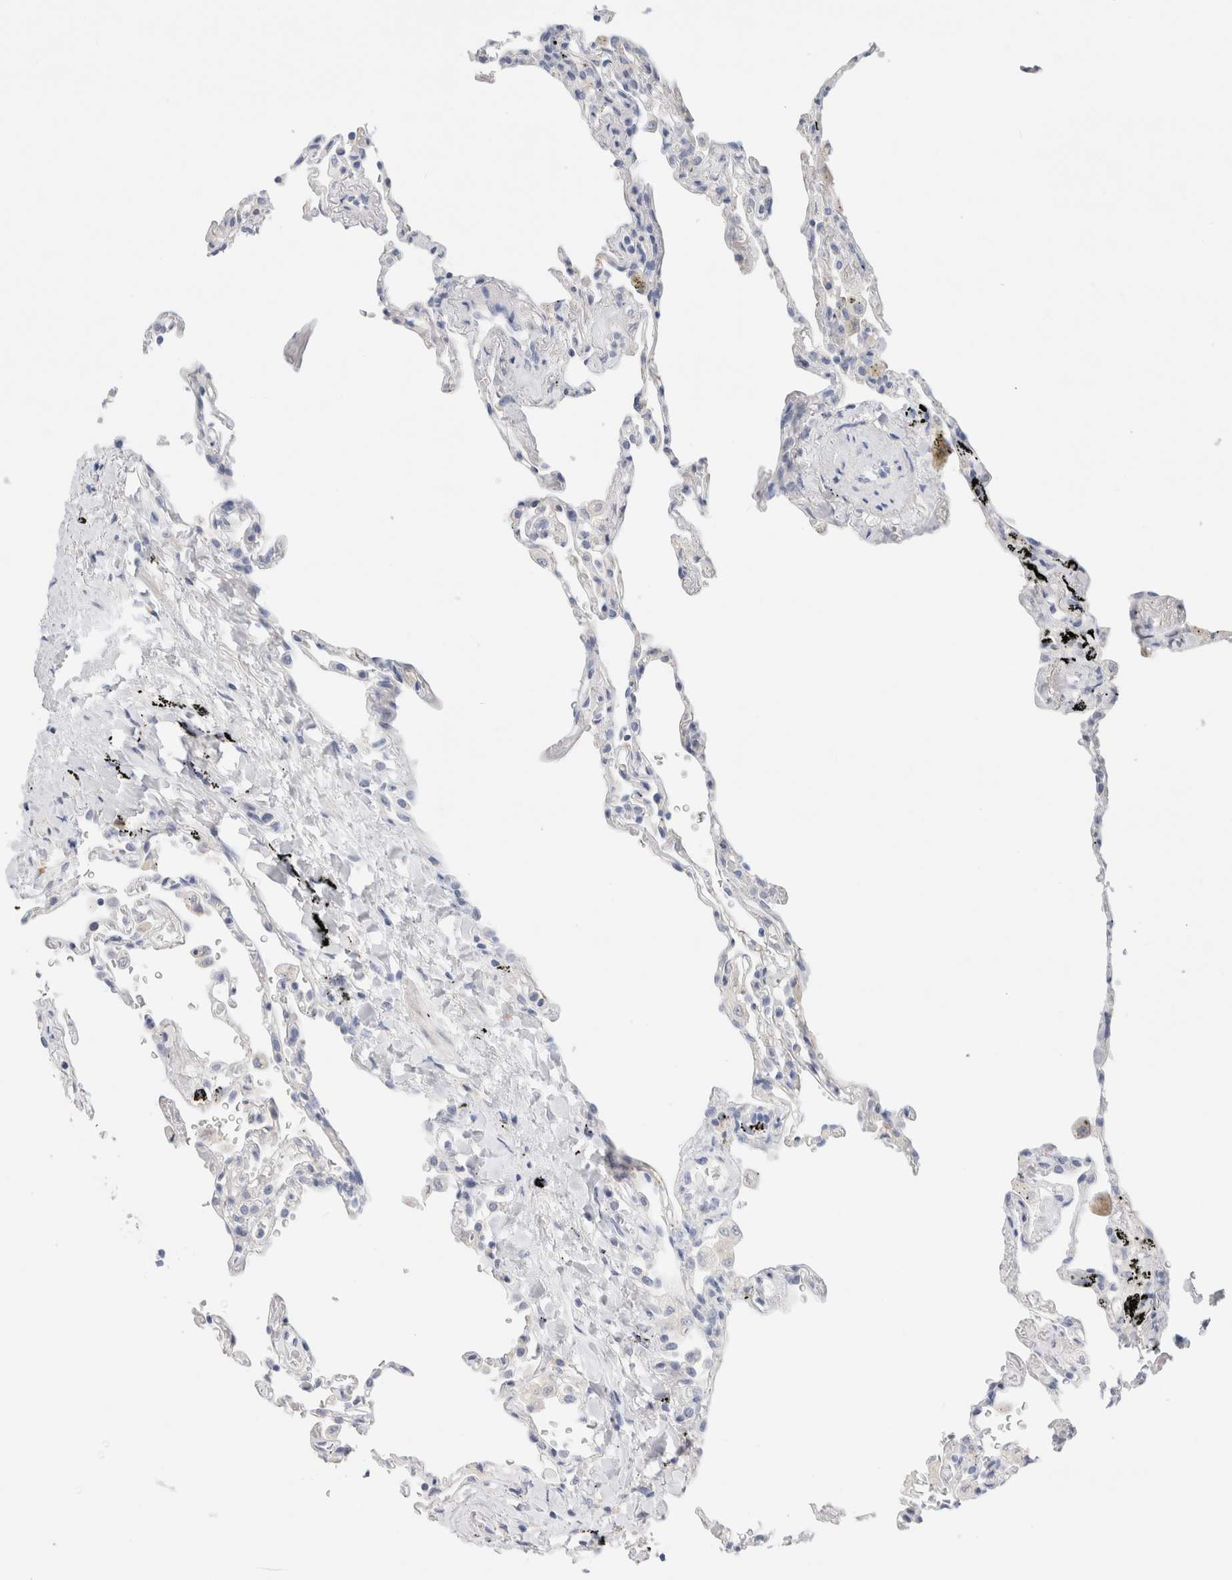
{"staining": {"intensity": "negative", "quantity": "none", "location": "none"}, "tissue": "lung", "cell_type": "Alveolar cells", "image_type": "normal", "snomed": [{"axis": "morphology", "description": "Normal tissue, NOS"}, {"axis": "topography", "description": "Lung"}], "caption": "High power microscopy micrograph of an immunohistochemistry (IHC) image of unremarkable lung, revealing no significant expression in alveolar cells. (DAB IHC visualized using brightfield microscopy, high magnification).", "gene": "GADD45G", "patient": {"sex": "male", "age": 59}}